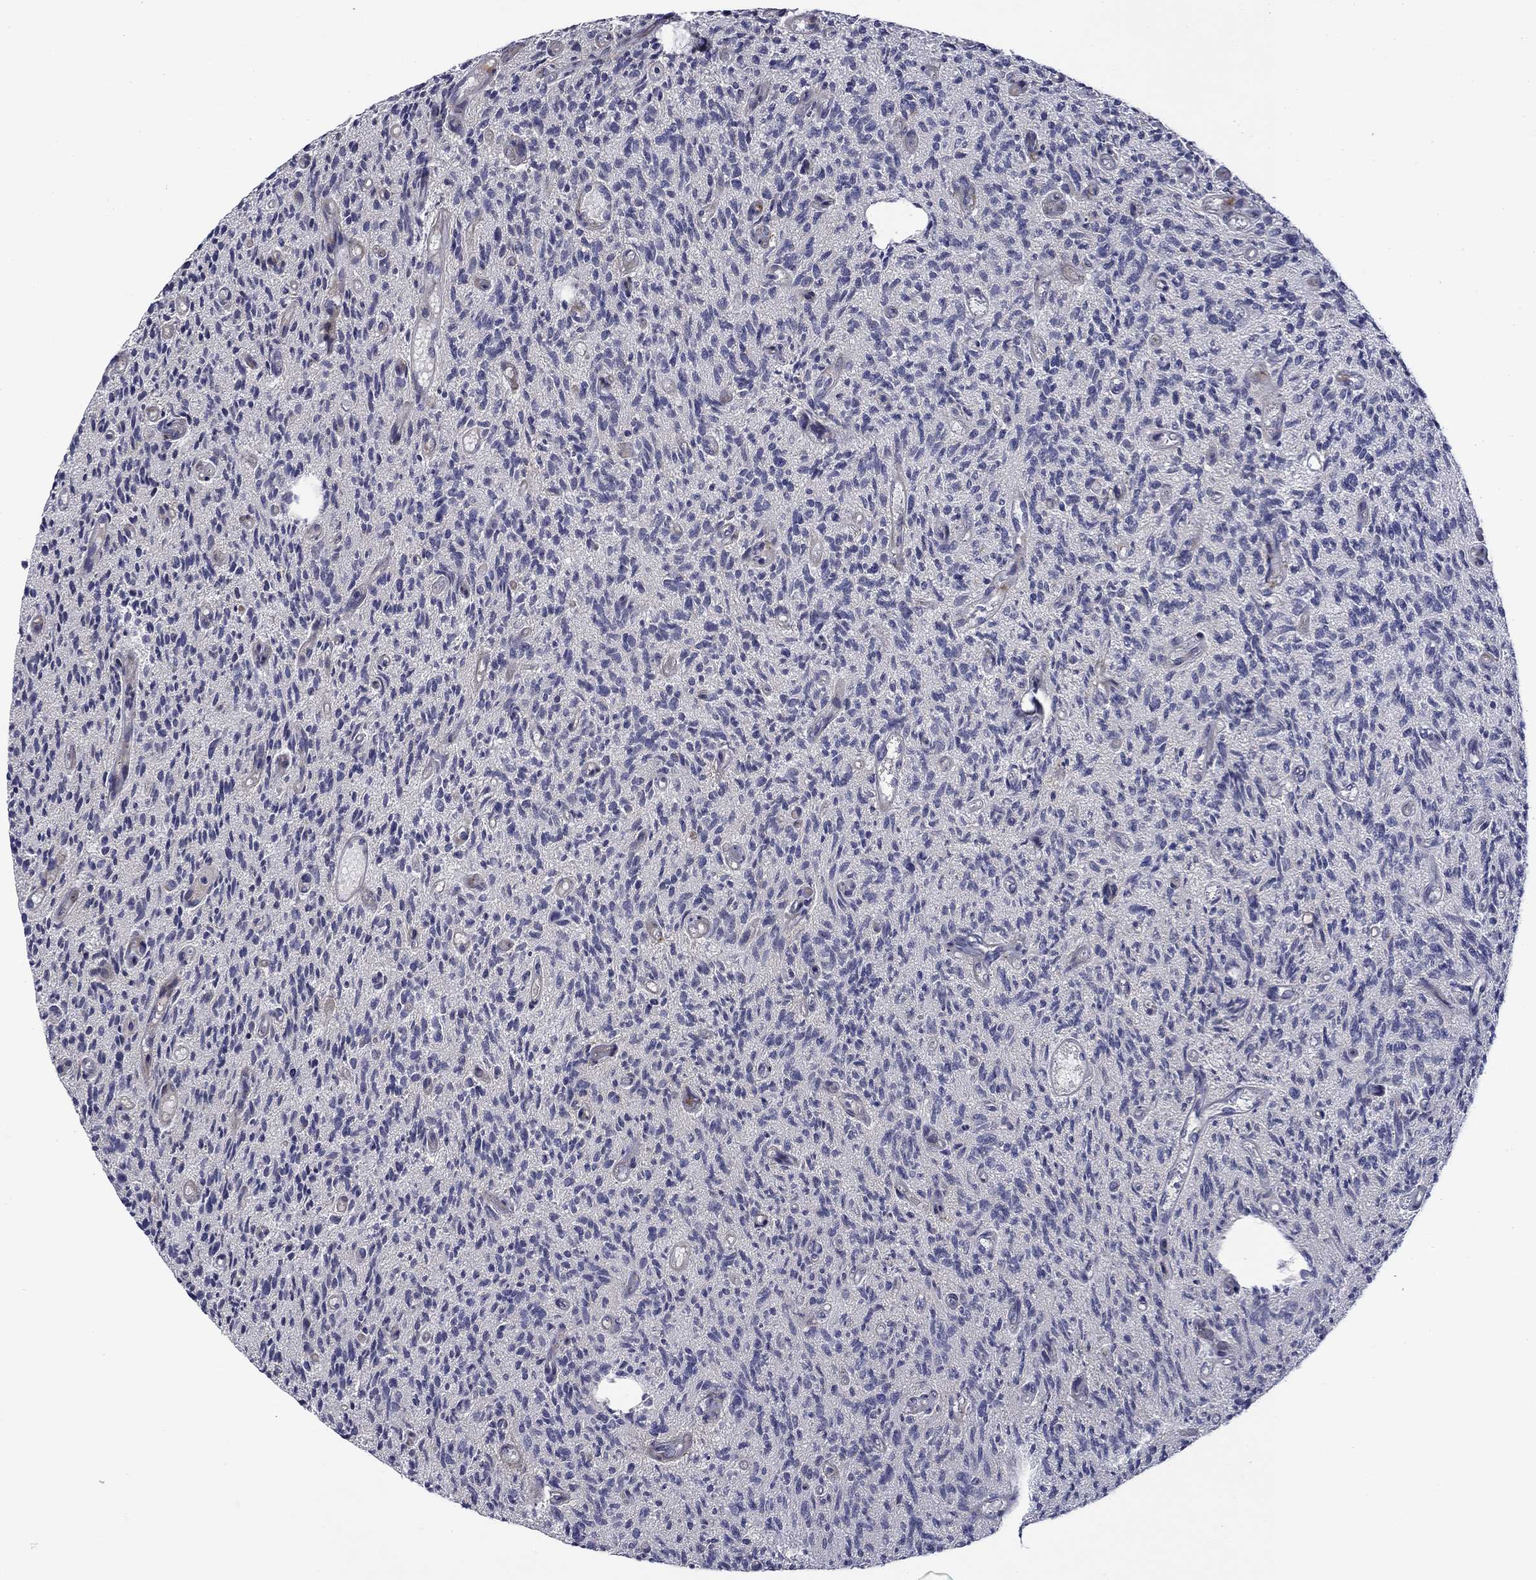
{"staining": {"intensity": "negative", "quantity": "none", "location": "none"}, "tissue": "glioma", "cell_type": "Tumor cells", "image_type": "cancer", "snomed": [{"axis": "morphology", "description": "Glioma, malignant, High grade"}, {"axis": "topography", "description": "Brain"}], "caption": "Tumor cells are negative for protein expression in human malignant high-grade glioma.", "gene": "B3GAT1", "patient": {"sex": "male", "age": 64}}